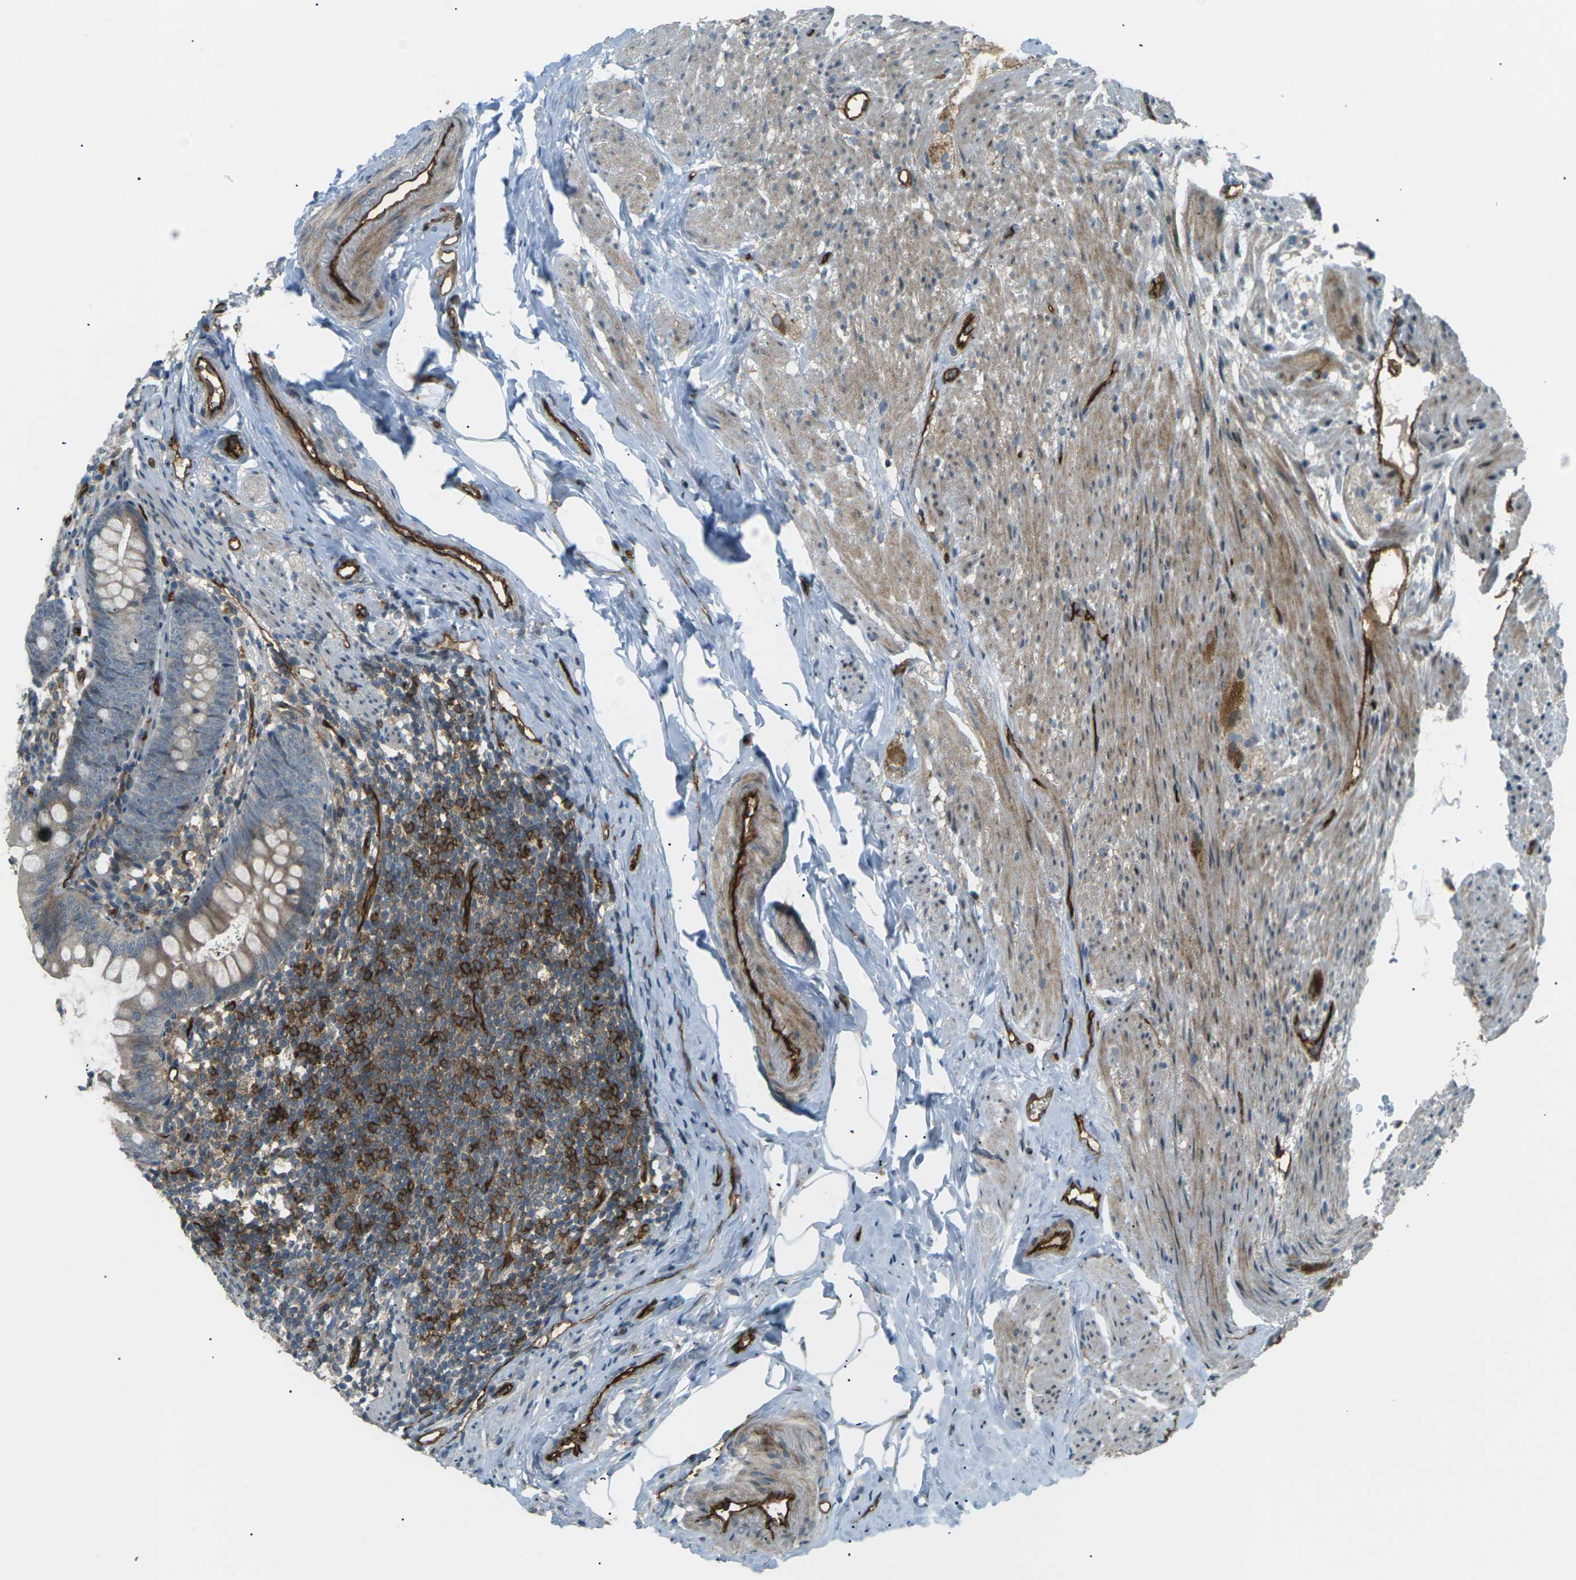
{"staining": {"intensity": "moderate", "quantity": ">75%", "location": "cytoplasmic/membranous"}, "tissue": "appendix", "cell_type": "Glandular cells", "image_type": "normal", "snomed": [{"axis": "morphology", "description": "Normal tissue, NOS"}, {"axis": "topography", "description": "Appendix"}], "caption": "High-magnification brightfield microscopy of unremarkable appendix stained with DAB (brown) and counterstained with hematoxylin (blue). glandular cells exhibit moderate cytoplasmic/membranous expression is present in approximately>75% of cells. (IHC, brightfield microscopy, high magnification).", "gene": "S1PR1", "patient": {"sex": "female", "age": 77}}